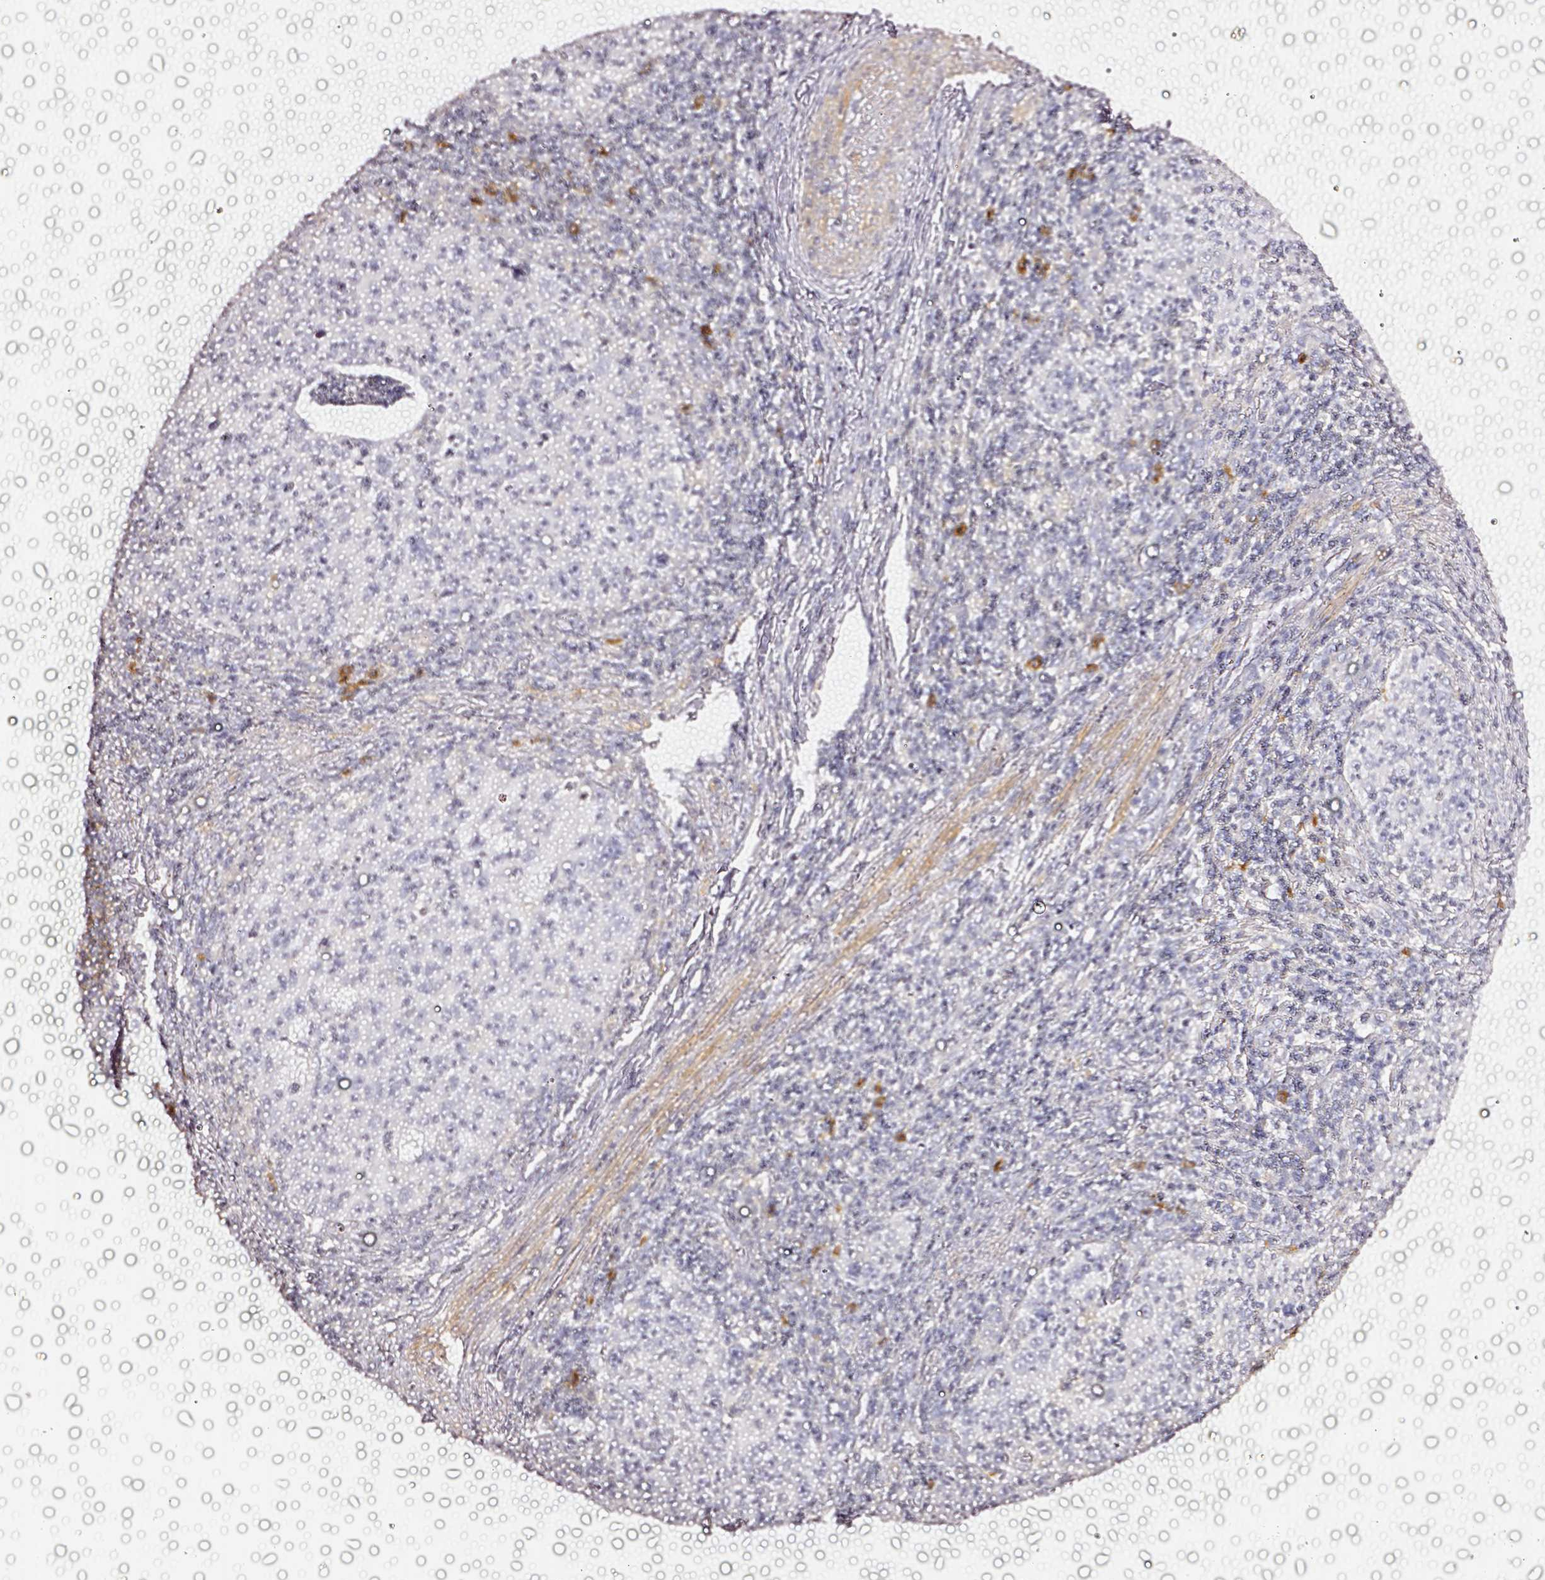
{"staining": {"intensity": "negative", "quantity": "none", "location": "none"}, "tissue": "cervical cancer", "cell_type": "Tumor cells", "image_type": "cancer", "snomed": [{"axis": "morphology", "description": "Squamous cell carcinoma, NOS"}, {"axis": "topography", "description": "Cervix"}], "caption": "Tumor cells are negative for brown protein staining in cervical squamous cell carcinoma.", "gene": "CYB561A3", "patient": {"sex": "female", "age": 30}}